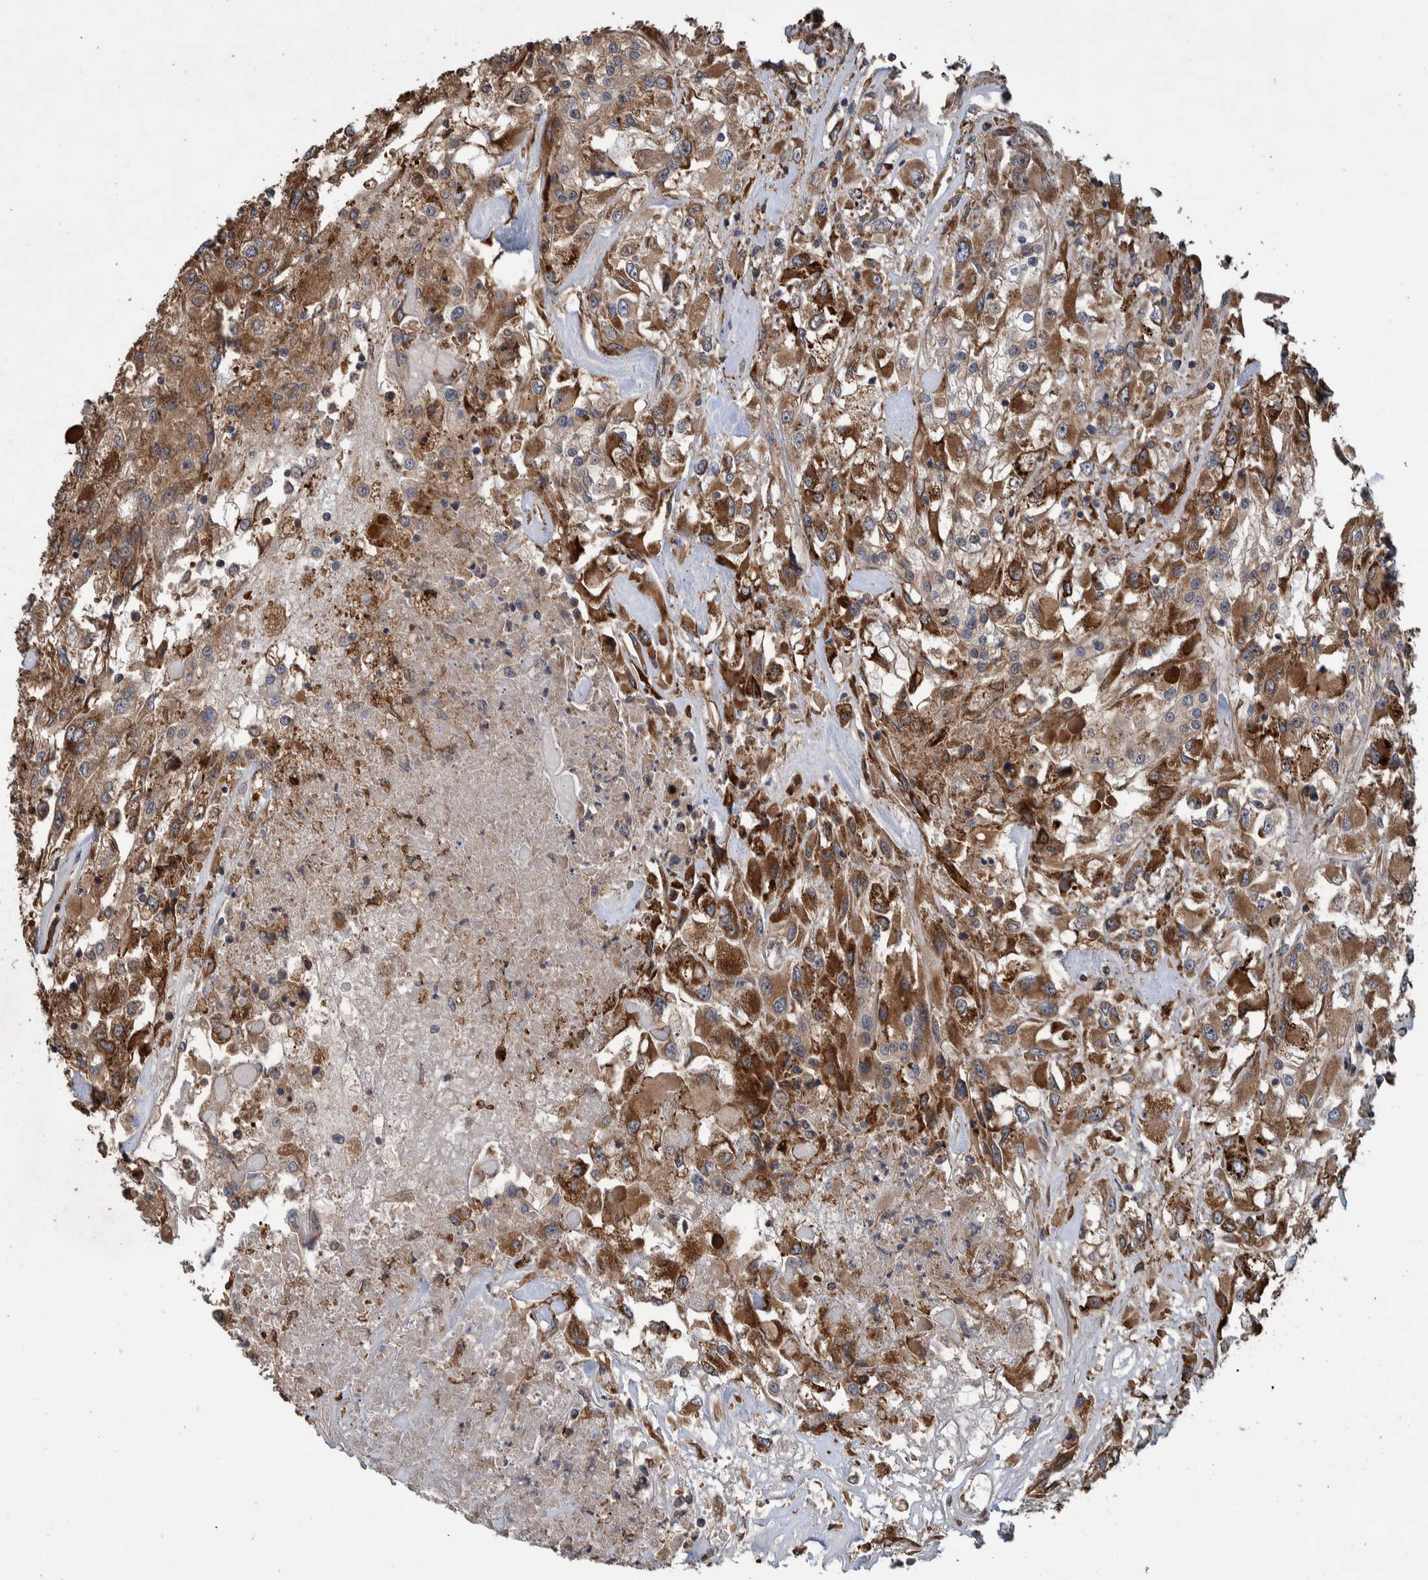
{"staining": {"intensity": "strong", "quantity": "25%-75%", "location": "cytoplasmic/membranous"}, "tissue": "renal cancer", "cell_type": "Tumor cells", "image_type": "cancer", "snomed": [{"axis": "morphology", "description": "Adenocarcinoma, NOS"}, {"axis": "topography", "description": "Kidney"}], "caption": "Immunohistochemistry (IHC) micrograph of neoplastic tissue: human renal adenocarcinoma stained using immunohistochemistry shows high levels of strong protein expression localized specifically in the cytoplasmic/membranous of tumor cells, appearing as a cytoplasmic/membranous brown color.", "gene": "B3GNTL1", "patient": {"sex": "female", "age": 52}}